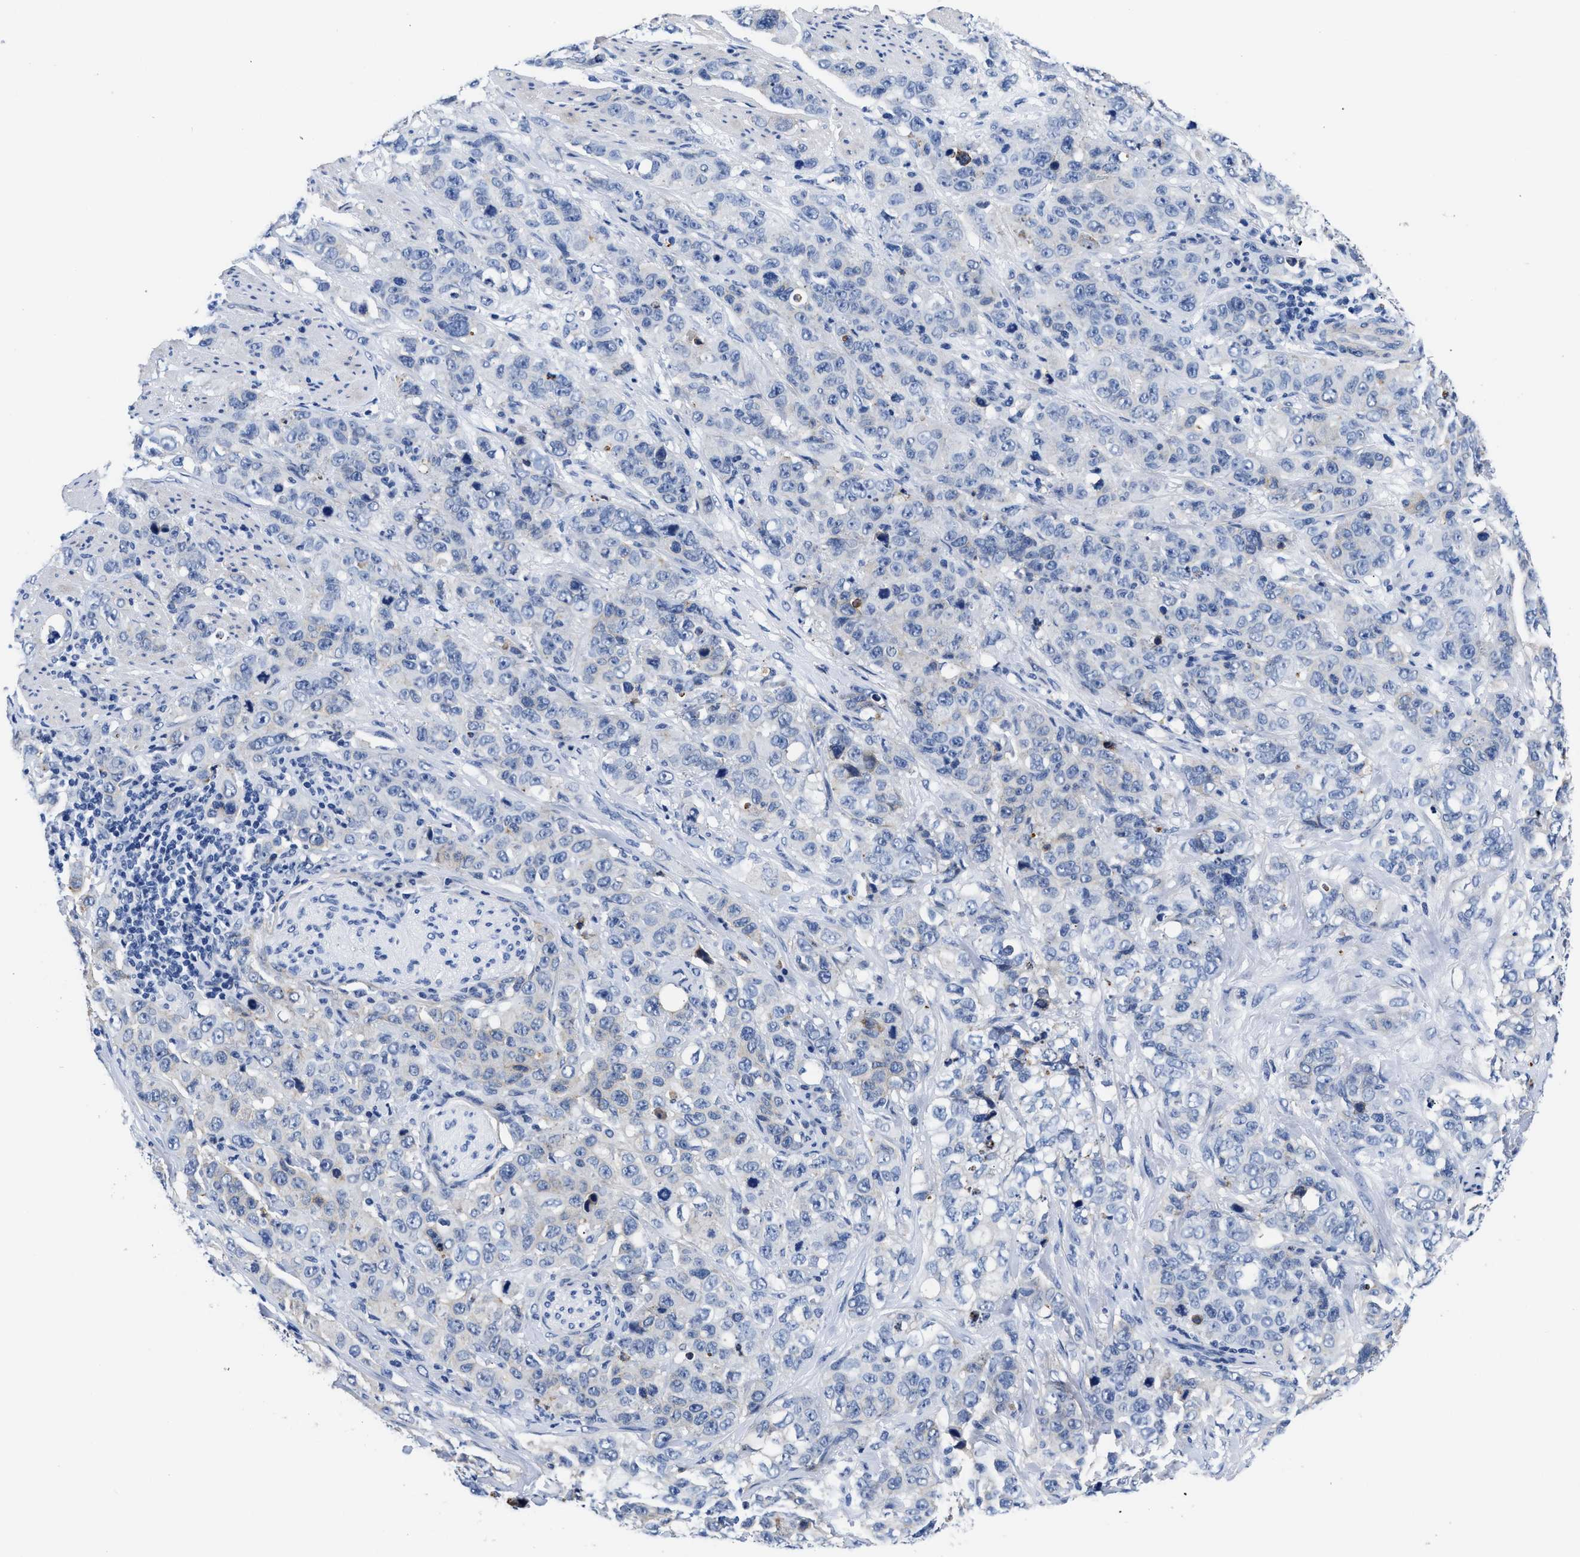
{"staining": {"intensity": "negative", "quantity": "none", "location": "none"}, "tissue": "stomach cancer", "cell_type": "Tumor cells", "image_type": "cancer", "snomed": [{"axis": "morphology", "description": "Adenocarcinoma, NOS"}, {"axis": "topography", "description": "Stomach"}], "caption": "Tumor cells are negative for protein expression in human adenocarcinoma (stomach).", "gene": "TRIM29", "patient": {"sex": "male", "age": 48}}